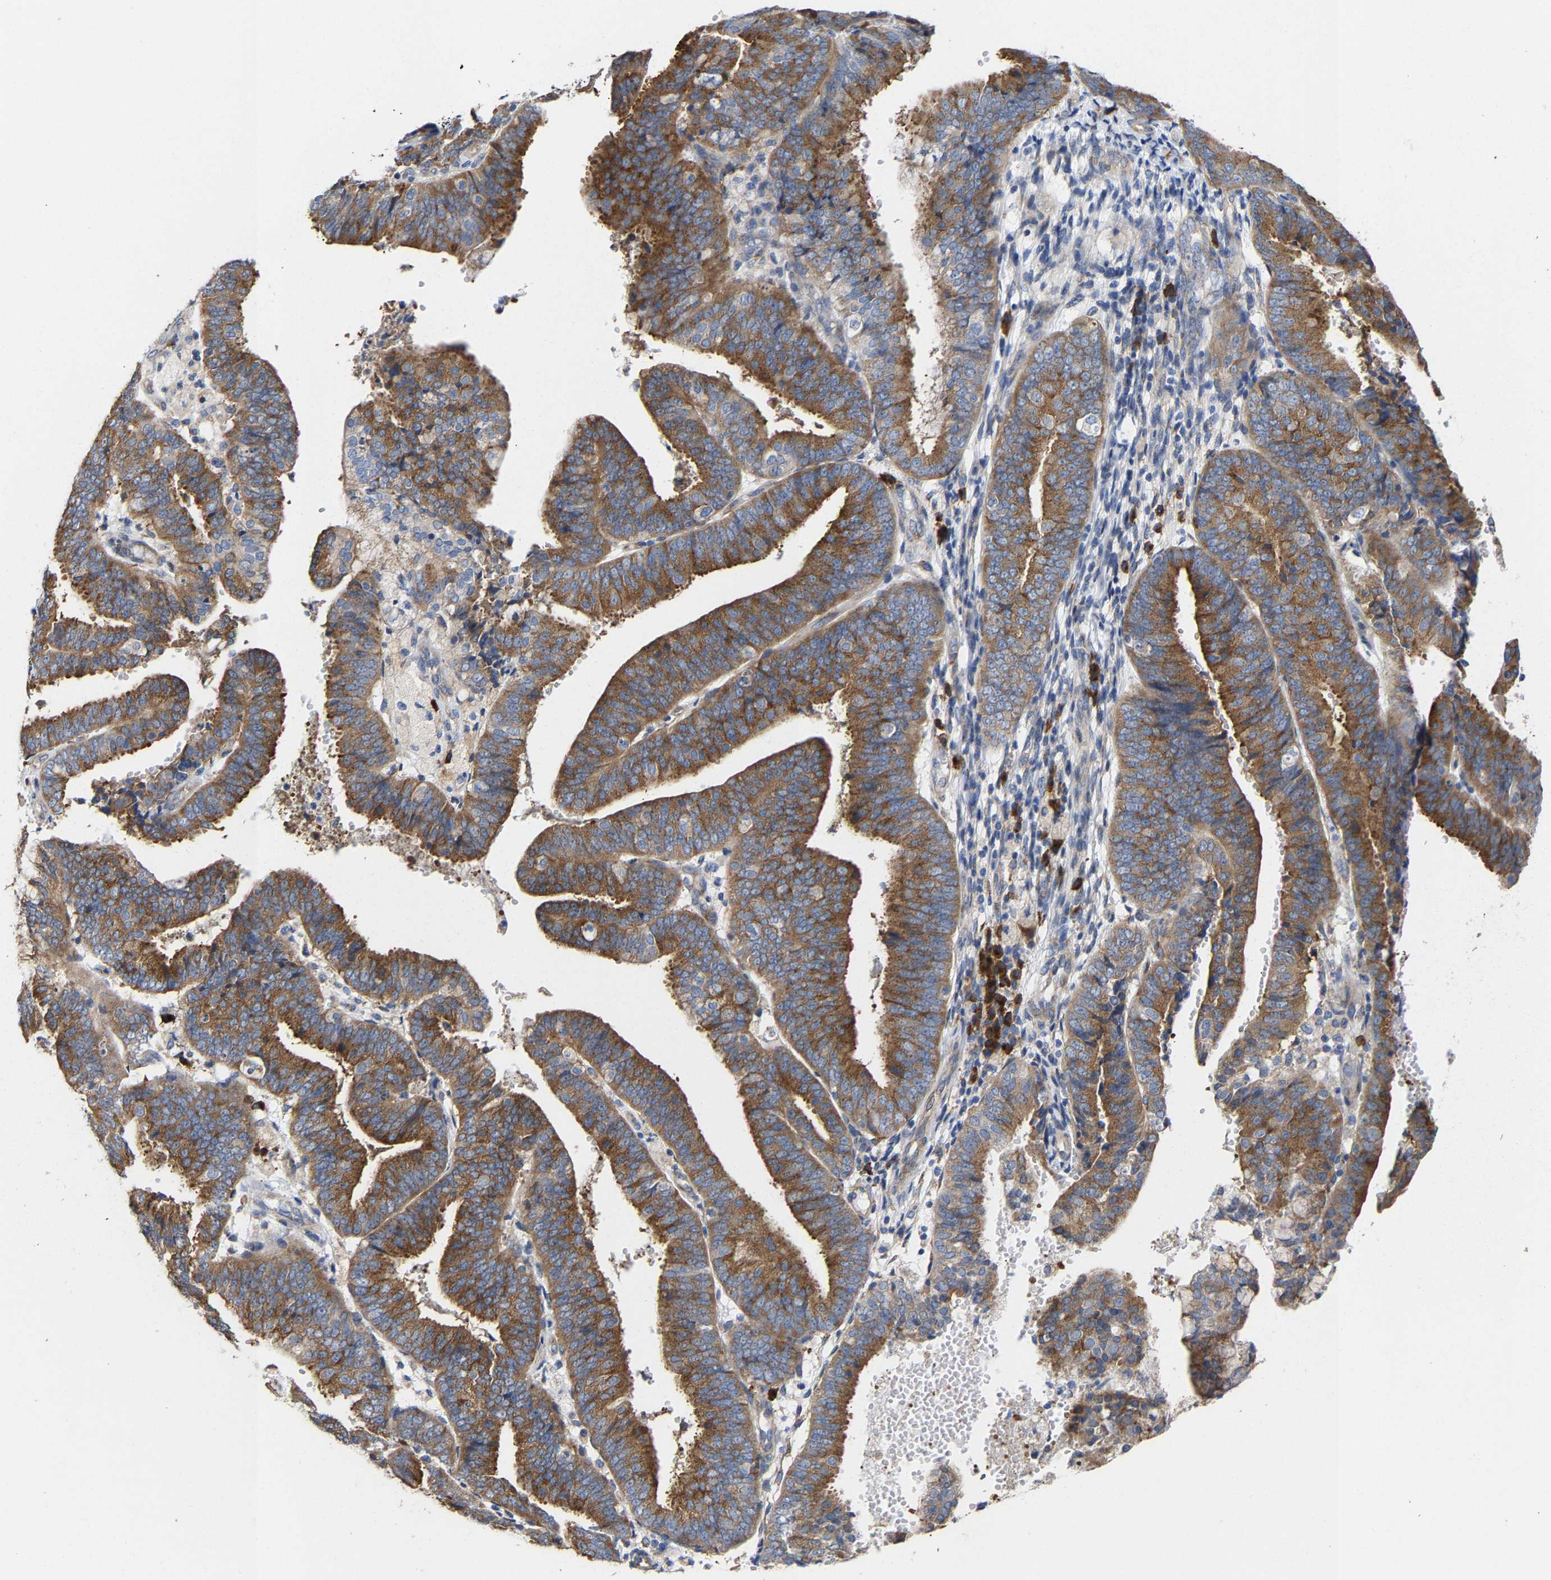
{"staining": {"intensity": "moderate", "quantity": ">75%", "location": "cytoplasmic/membranous"}, "tissue": "endometrial cancer", "cell_type": "Tumor cells", "image_type": "cancer", "snomed": [{"axis": "morphology", "description": "Adenocarcinoma, NOS"}, {"axis": "topography", "description": "Endometrium"}], "caption": "This photomicrograph exhibits IHC staining of human endometrial adenocarcinoma, with medium moderate cytoplasmic/membranous positivity in about >75% of tumor cells.", "gene": "PPP1R15A", "patient": {"sex": "female", "age": 63}}